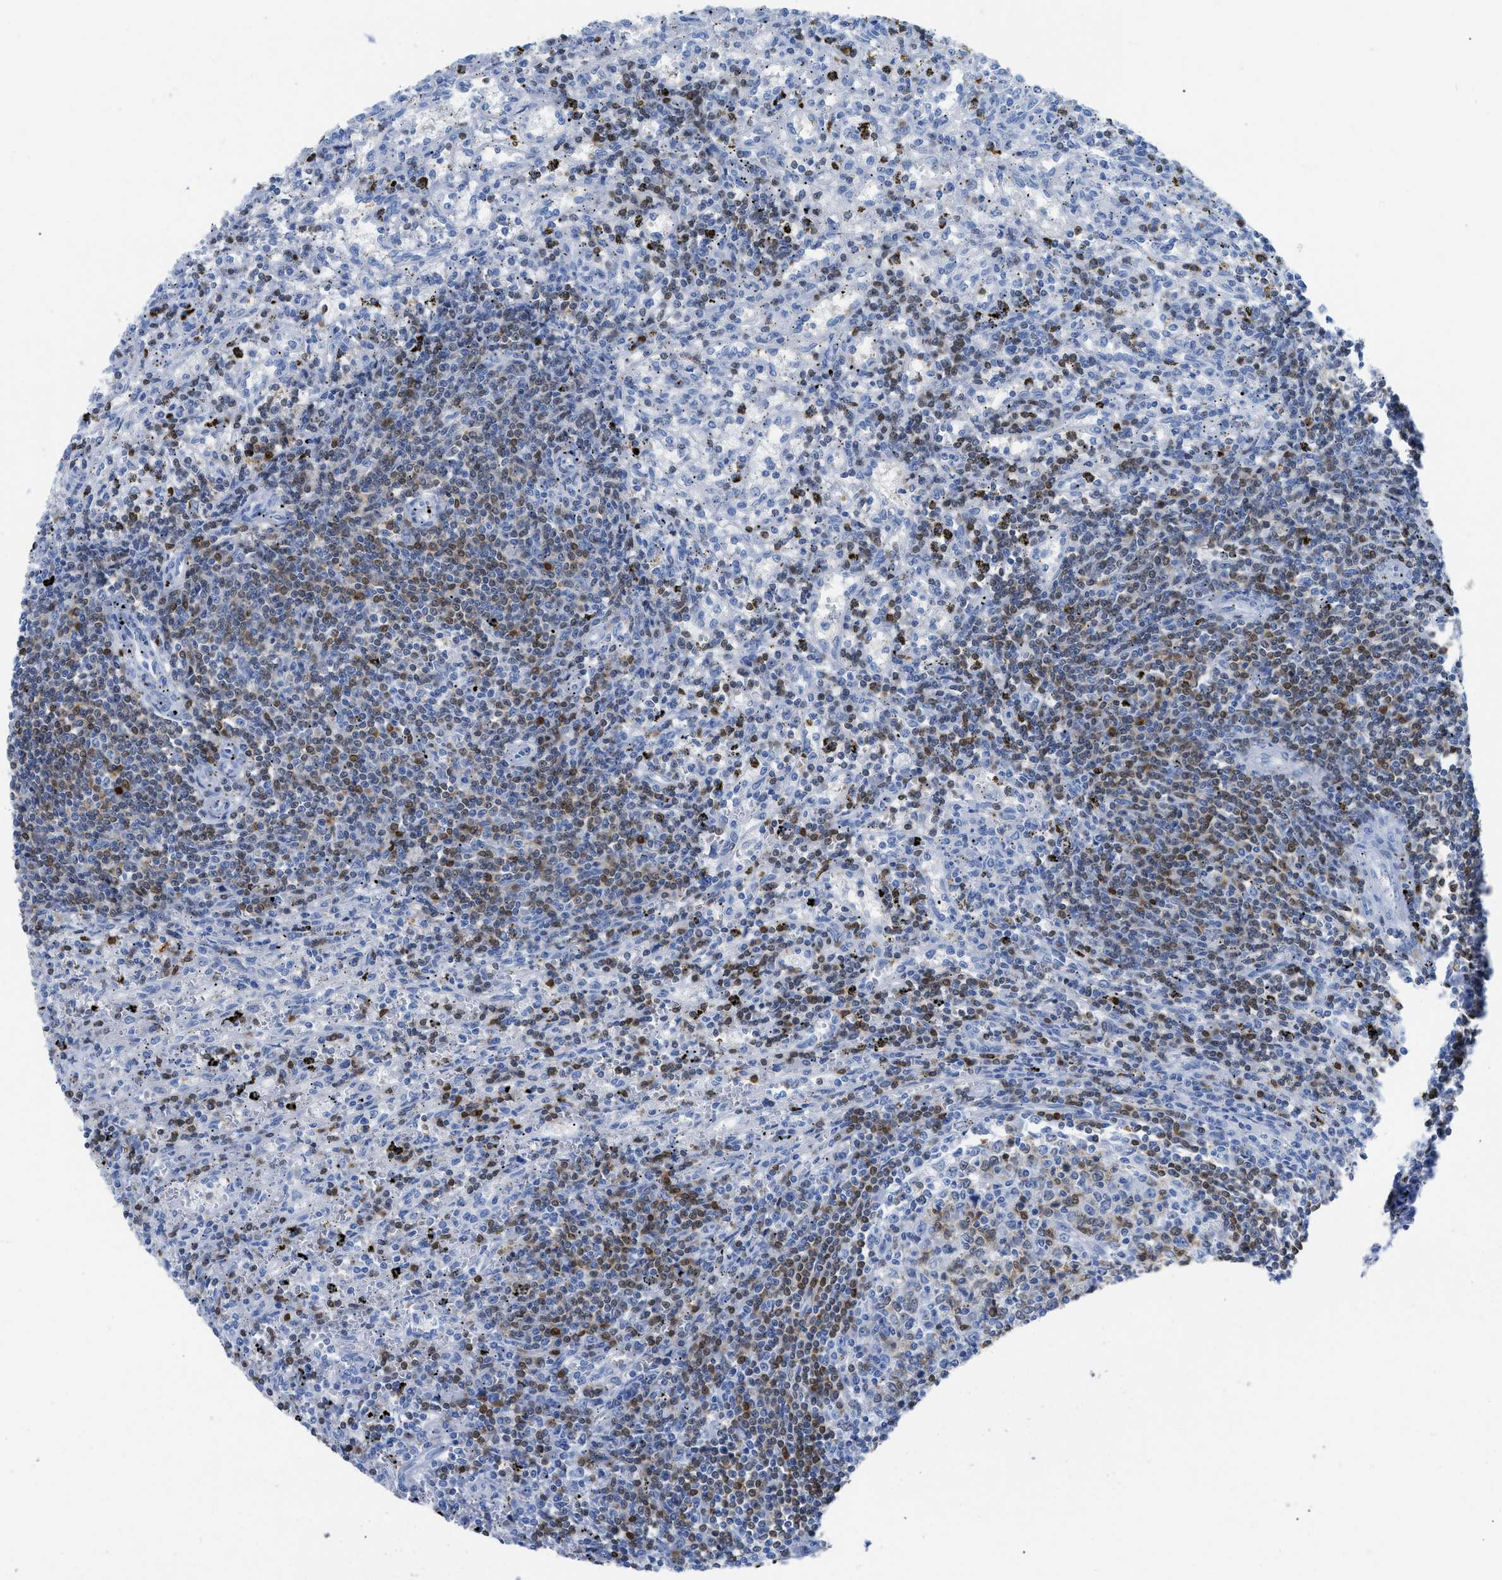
{"staining": {"intensity": "moderate", "quantity": "25%-75%", "location": "cytoplasmic/membranous,nuclear"}, "tissue": "lymphoma", "cell_type": "Tumor cells", "image_type": "cancer", "snomed": [{"axis": "morphology", "description": "Malignant lymphoma, non-Hodgkin's type, Low grade"}, {"axis": "topography", "description": "Spleen"}], "caption": "Immunohistochemical staining of lymphoma shows medium levels of moderate cytoplasmic/membranous and nuclear staining in approximately 25%-75% of tumor cells.", "gene": "TCL1A", "patient": {"sex": "male", "age": 76}}